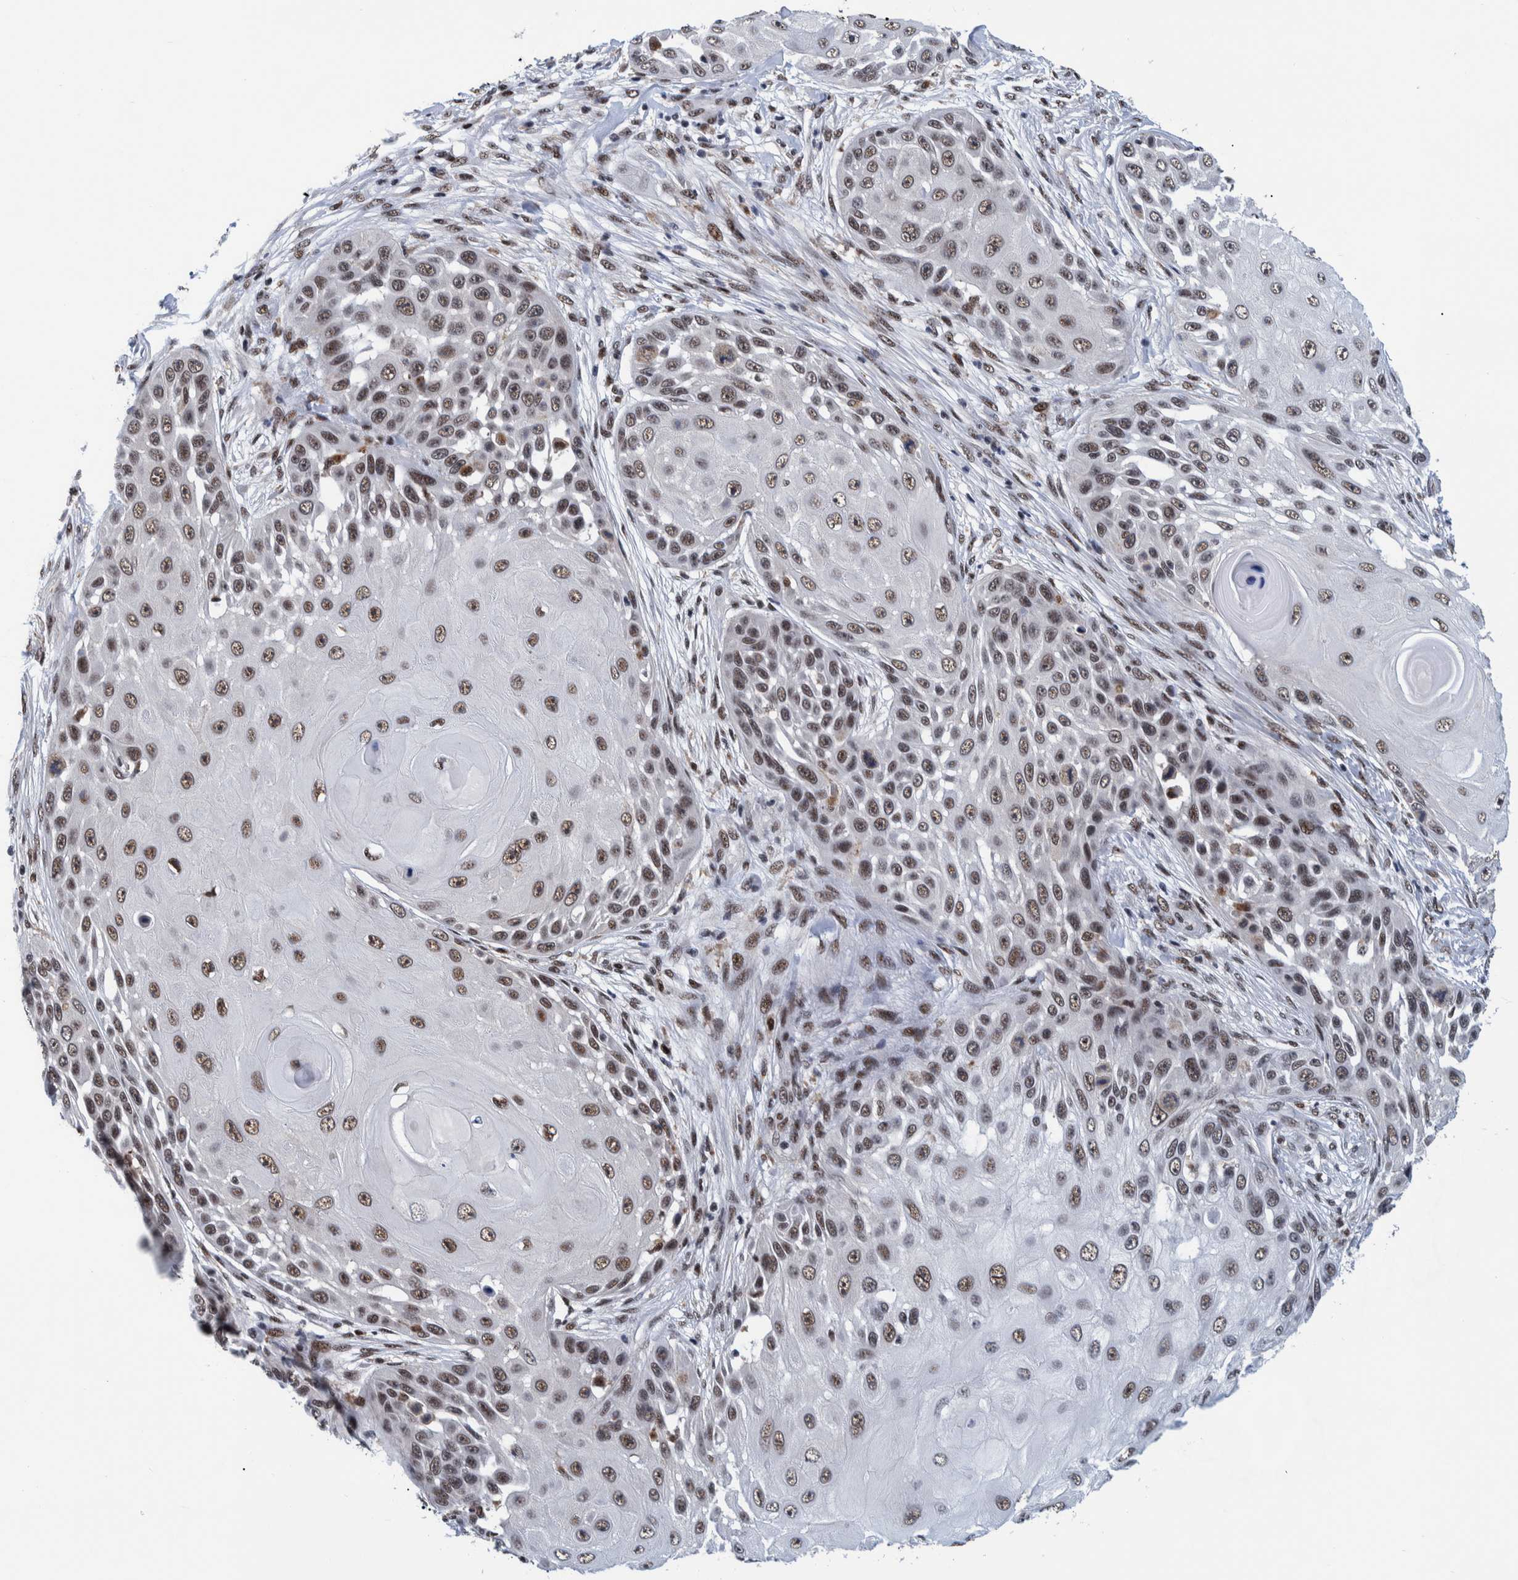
{"staining": {"intensity": "moderate", "quantity": ">75%", "location": "nuclear"}, "tissue": "skin cancer", "cell_type": "Tumor cells", "image_type": "cancer", "snomed": [{"axis": "morphology", "description": "Squamous cell carcinoma, NOS"}, {"axis": "topography", "description": "Skin"}], "caption": "This image exhibits squamous cell carcinoma (skin) stained with IHC to label a protein in brown. The nuclear of tumor cells show moderate positivity for the protein. Nuclei are counter-stained blue.", "gene": "EFTUD2", "patient": {"sex": "female", "age": 44}}